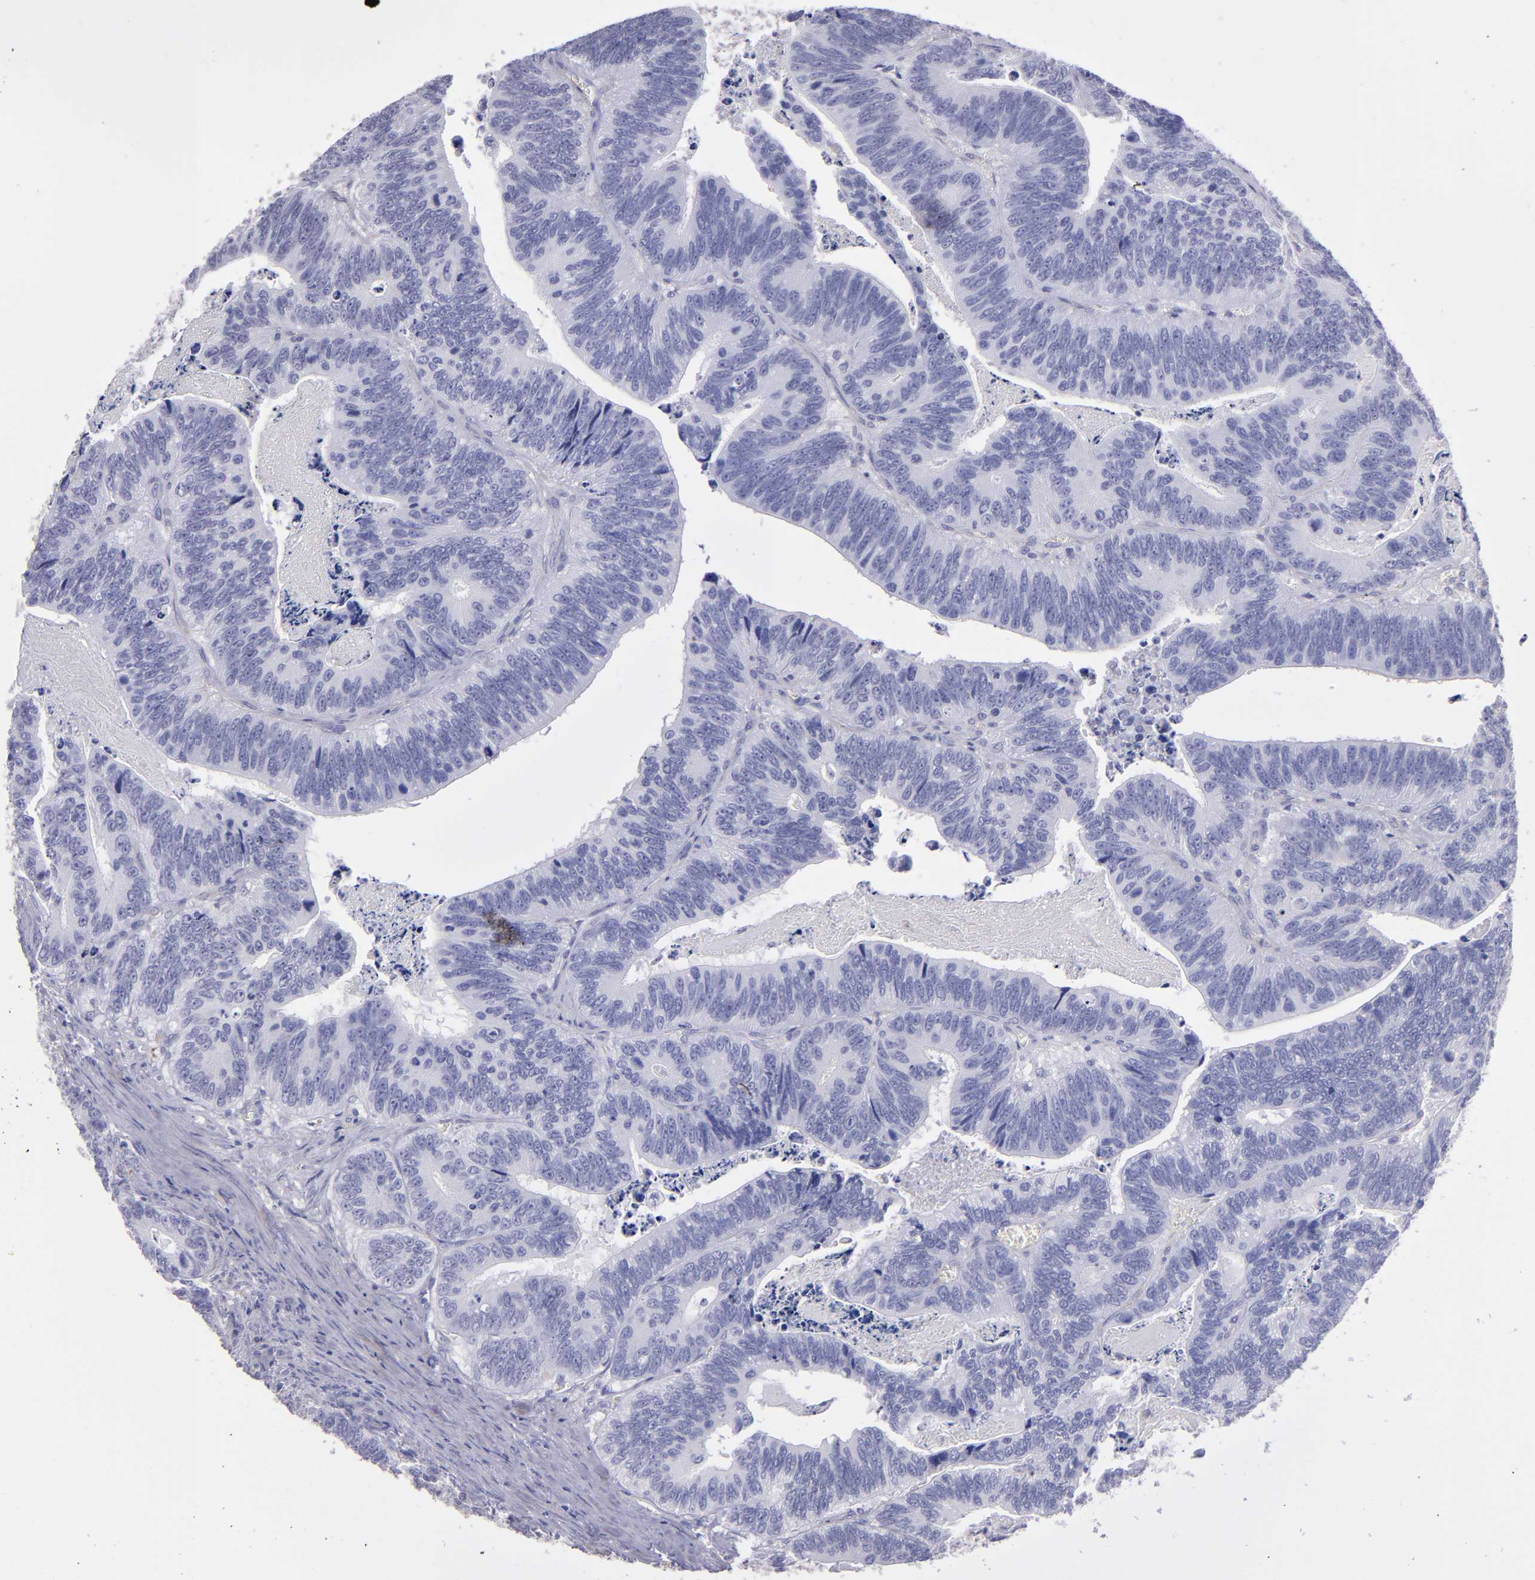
{"staining": {"intensity": "negative", "quantity": "none", "location": "none"}, "tissue": "colorectal cancer", "cell_type": "Tumor cells", "image_type": "cancer", "snomed": [{"axis": "morphology", "description": "Adenocarcinoma, NOS"}, {"axis": "topography", "description": "Colon"}], "caption": "DAB immunohistochemical staining of human colorectal cancer (adenocarcinoma) exhibits no significant expression in tumor cells.", "gene": "TG", "patient": {"sex": "male", "age": 72}}